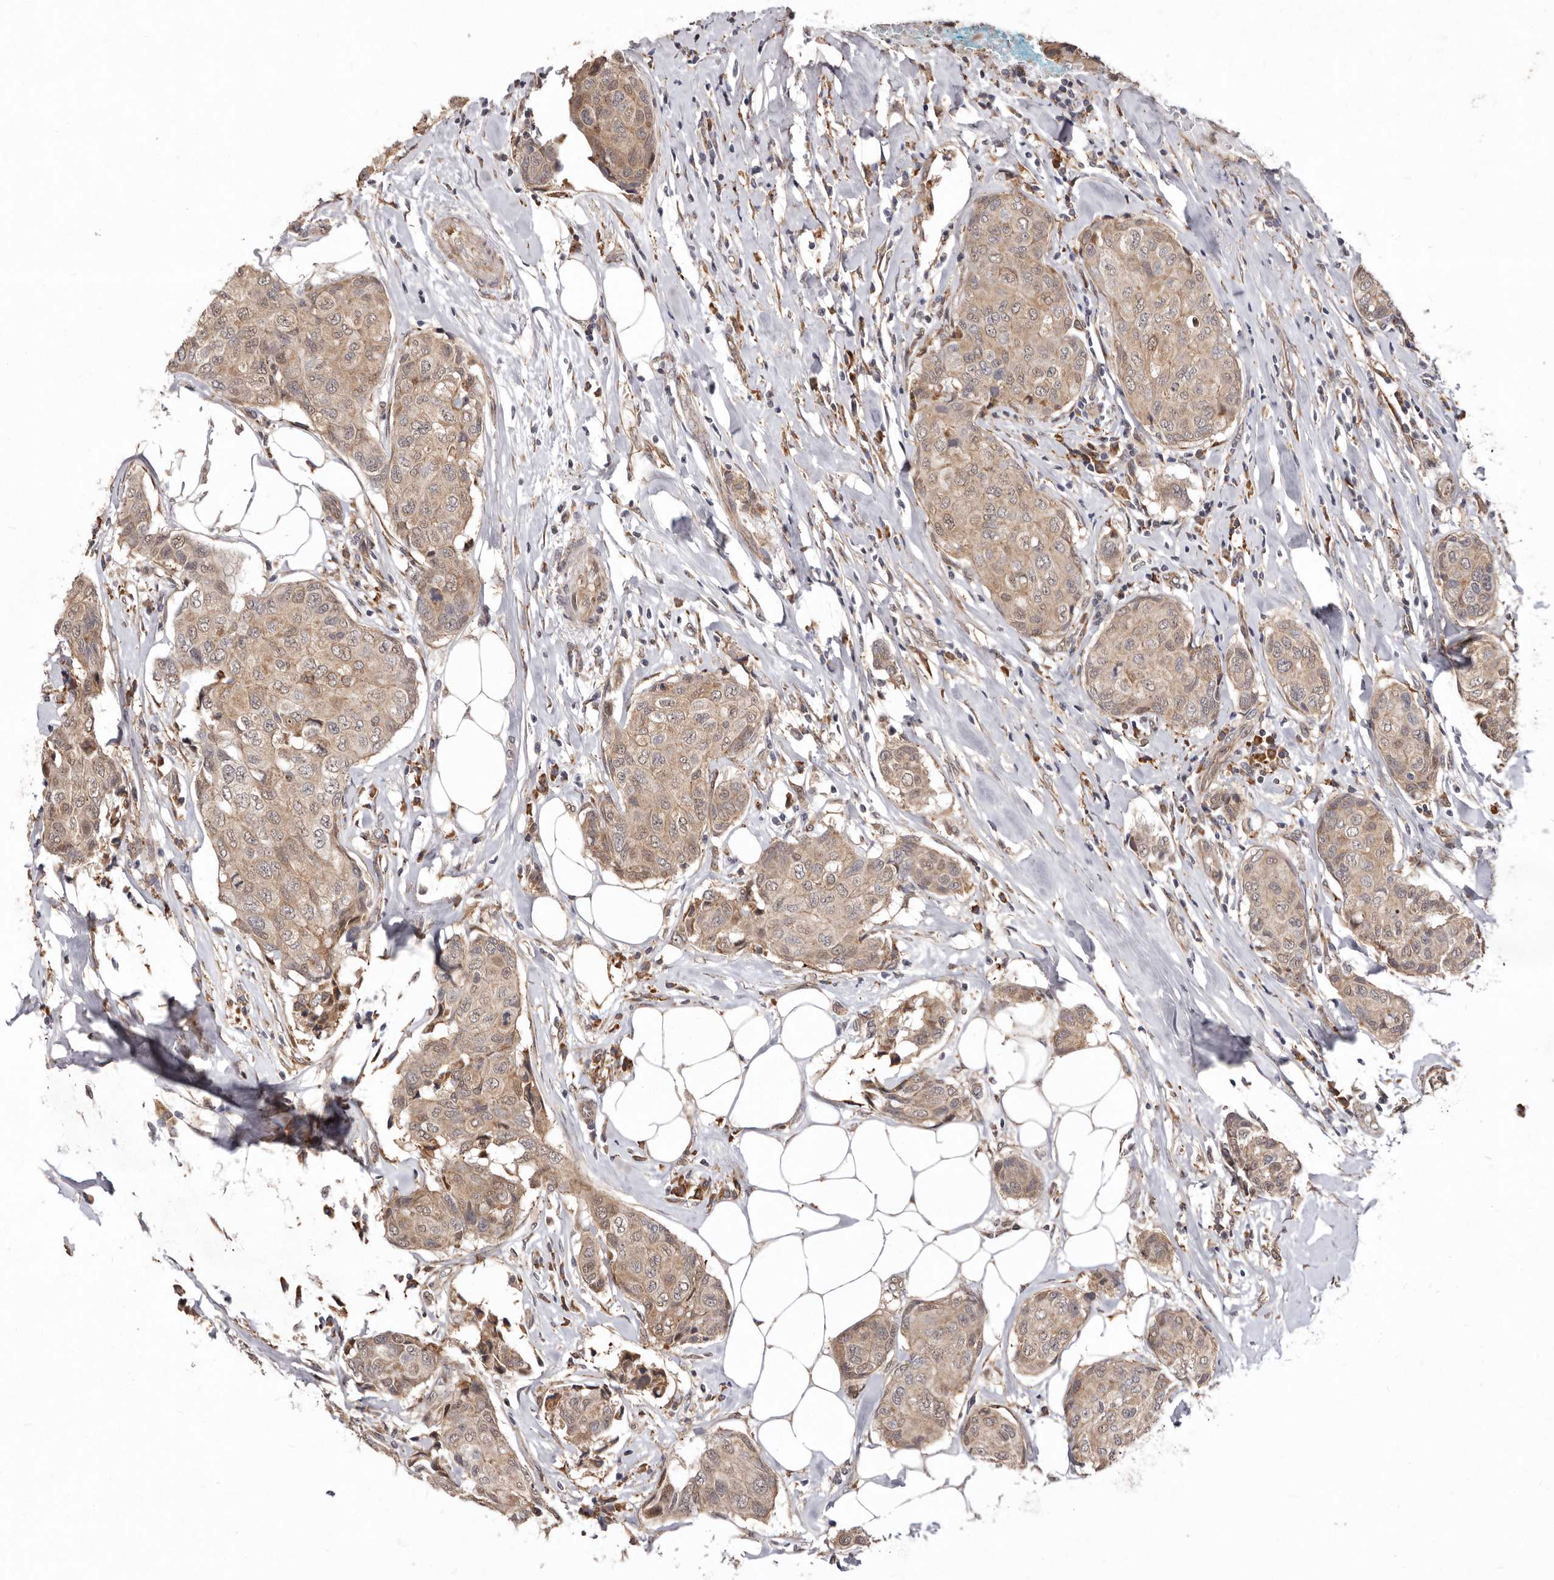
{"staining": {"intensity": "weak", "quantity": ">75%", "location": "cytoplasmic/membranous"}, "tissue": "breast cancer", "cell_type": "Tumor cells", "image_type": "cancer", "snomed": [{"axis": "morphology", "description": "Duct carcinoma"}, {"axis": "topography", "description": "Breast"}], "caption": "The photomicrograph demonstrates staining of breast cancer, revealing weak cytoplasmic/membranous protein staining (brown color) within tumor cells.", "gene": "RRM2B", "patient": {"sex": "female", "age": 80}}